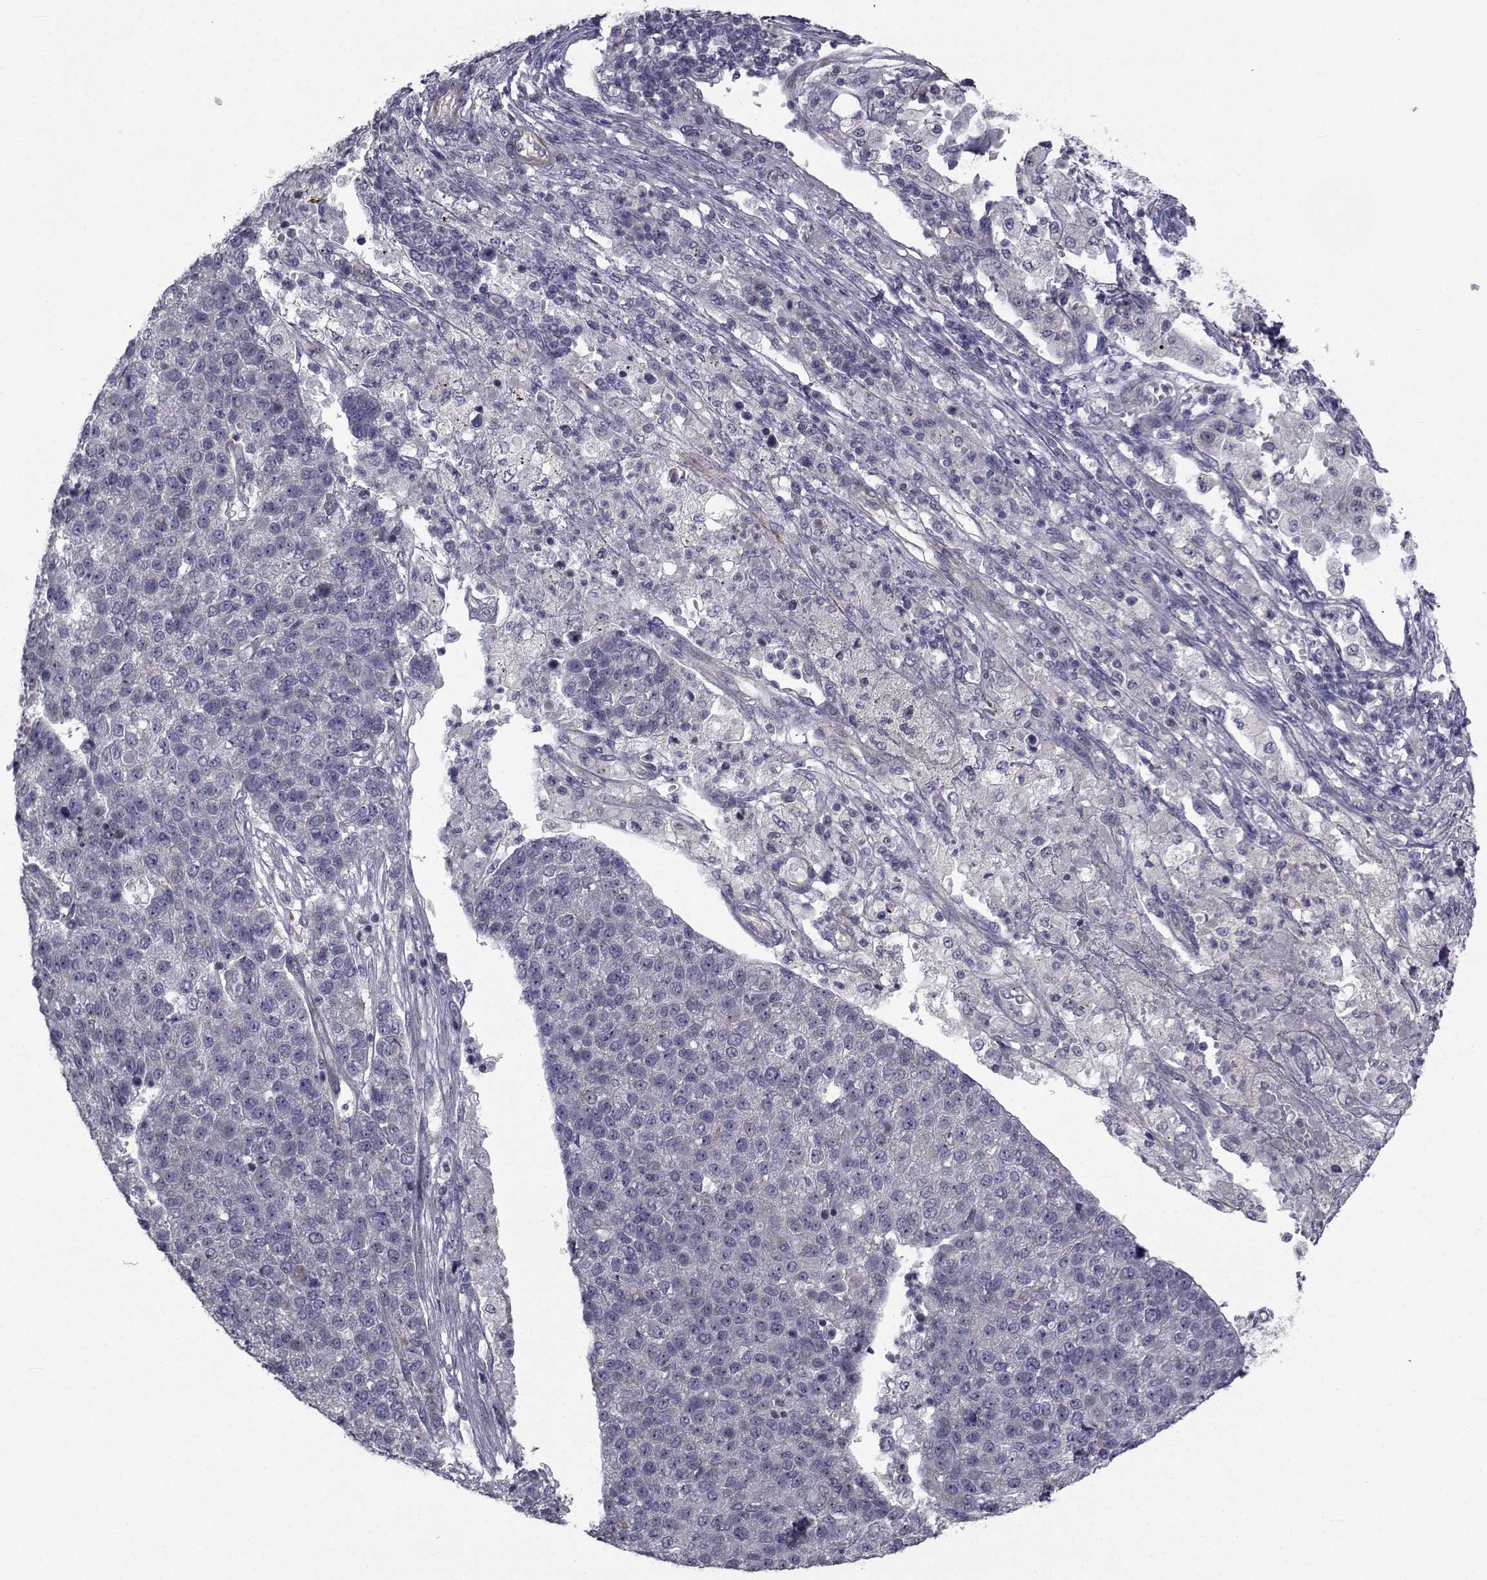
{"staining": {"intensity": "weak", "quantity": "<25%", "location": "cytoplasmic/membranous"}, "tissue": "pancreatic cancer", "cell_type": "Tumor cells", "image_type": "cancer", "snomed": [{"axis": "morphology", "description": "Adenocarcinoma, NOS"}, {"axis": "topography", "description": "Pancreas"}], "caption": "Protein analysis of adenocarcinoma (pancreatic) shows no significant staining in tumor cells.", "gene": "CFAP74", "patient": {"sex": "female", "age": 61}}